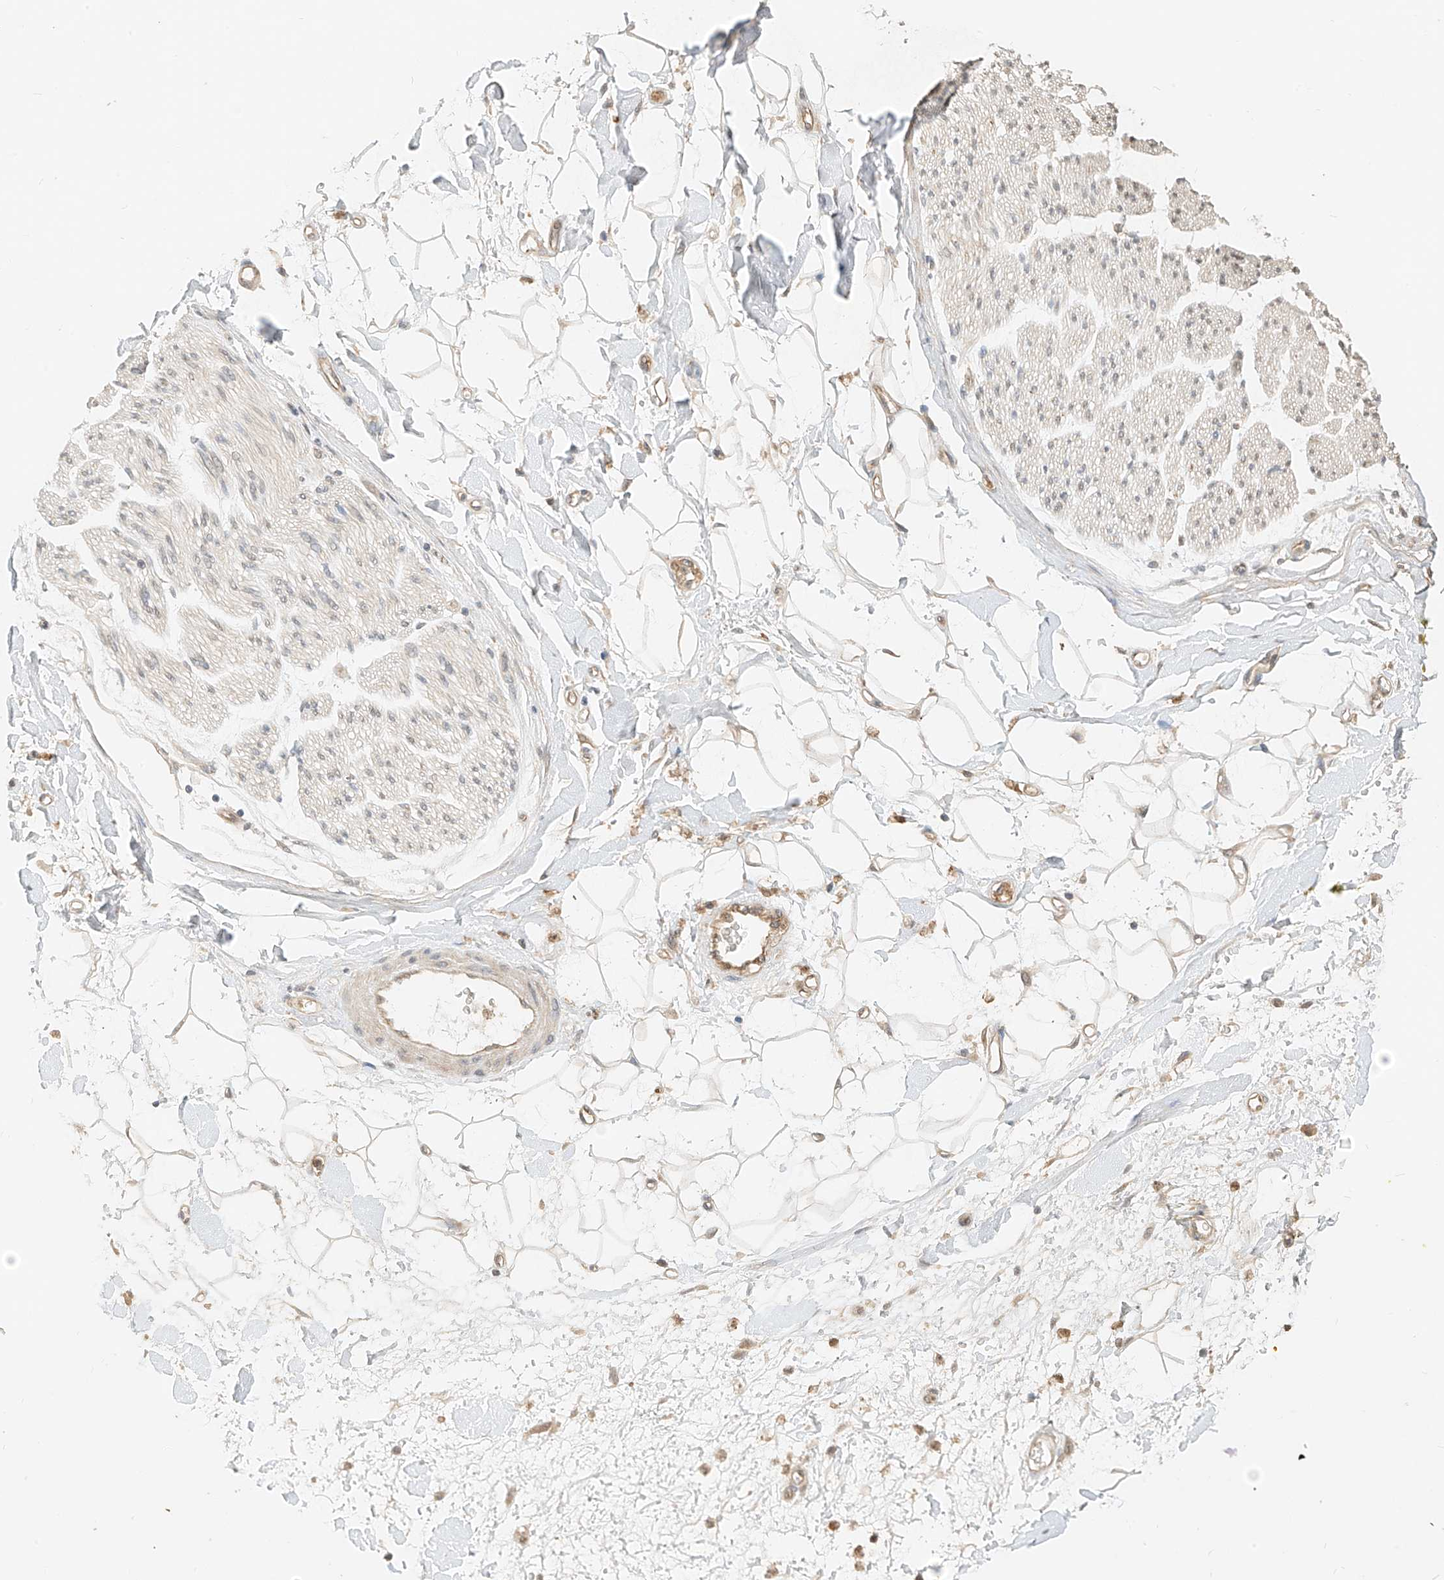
{"staining": {"intensity": "moderate", "quantity": "25%-75%", "location": "cytoplasmic/membranous"}, "tissue": "adipose tissue", "cell_type": "Adipocytes", "image_type": "normal", "snomed": [{"axis": "morphology", "description": "Normal tissue, NOS"}, {"axis": "morphology", "description": "Adenocarcinoma, NOS"}, {"axis": "topography", "description": "Pancreas"}, {"axis": "topography", "description": "Peripheral nerve tissue"}], "caption": "Immunohistochemical staining of benign adipose tissue demonstrates 25%-75% levels of moderate cytoplasmic/membranous protein expression in about 25%-75% of adipocytes.", "gene": "OFD1", "patient": {"sex": "male", "age": 59}}